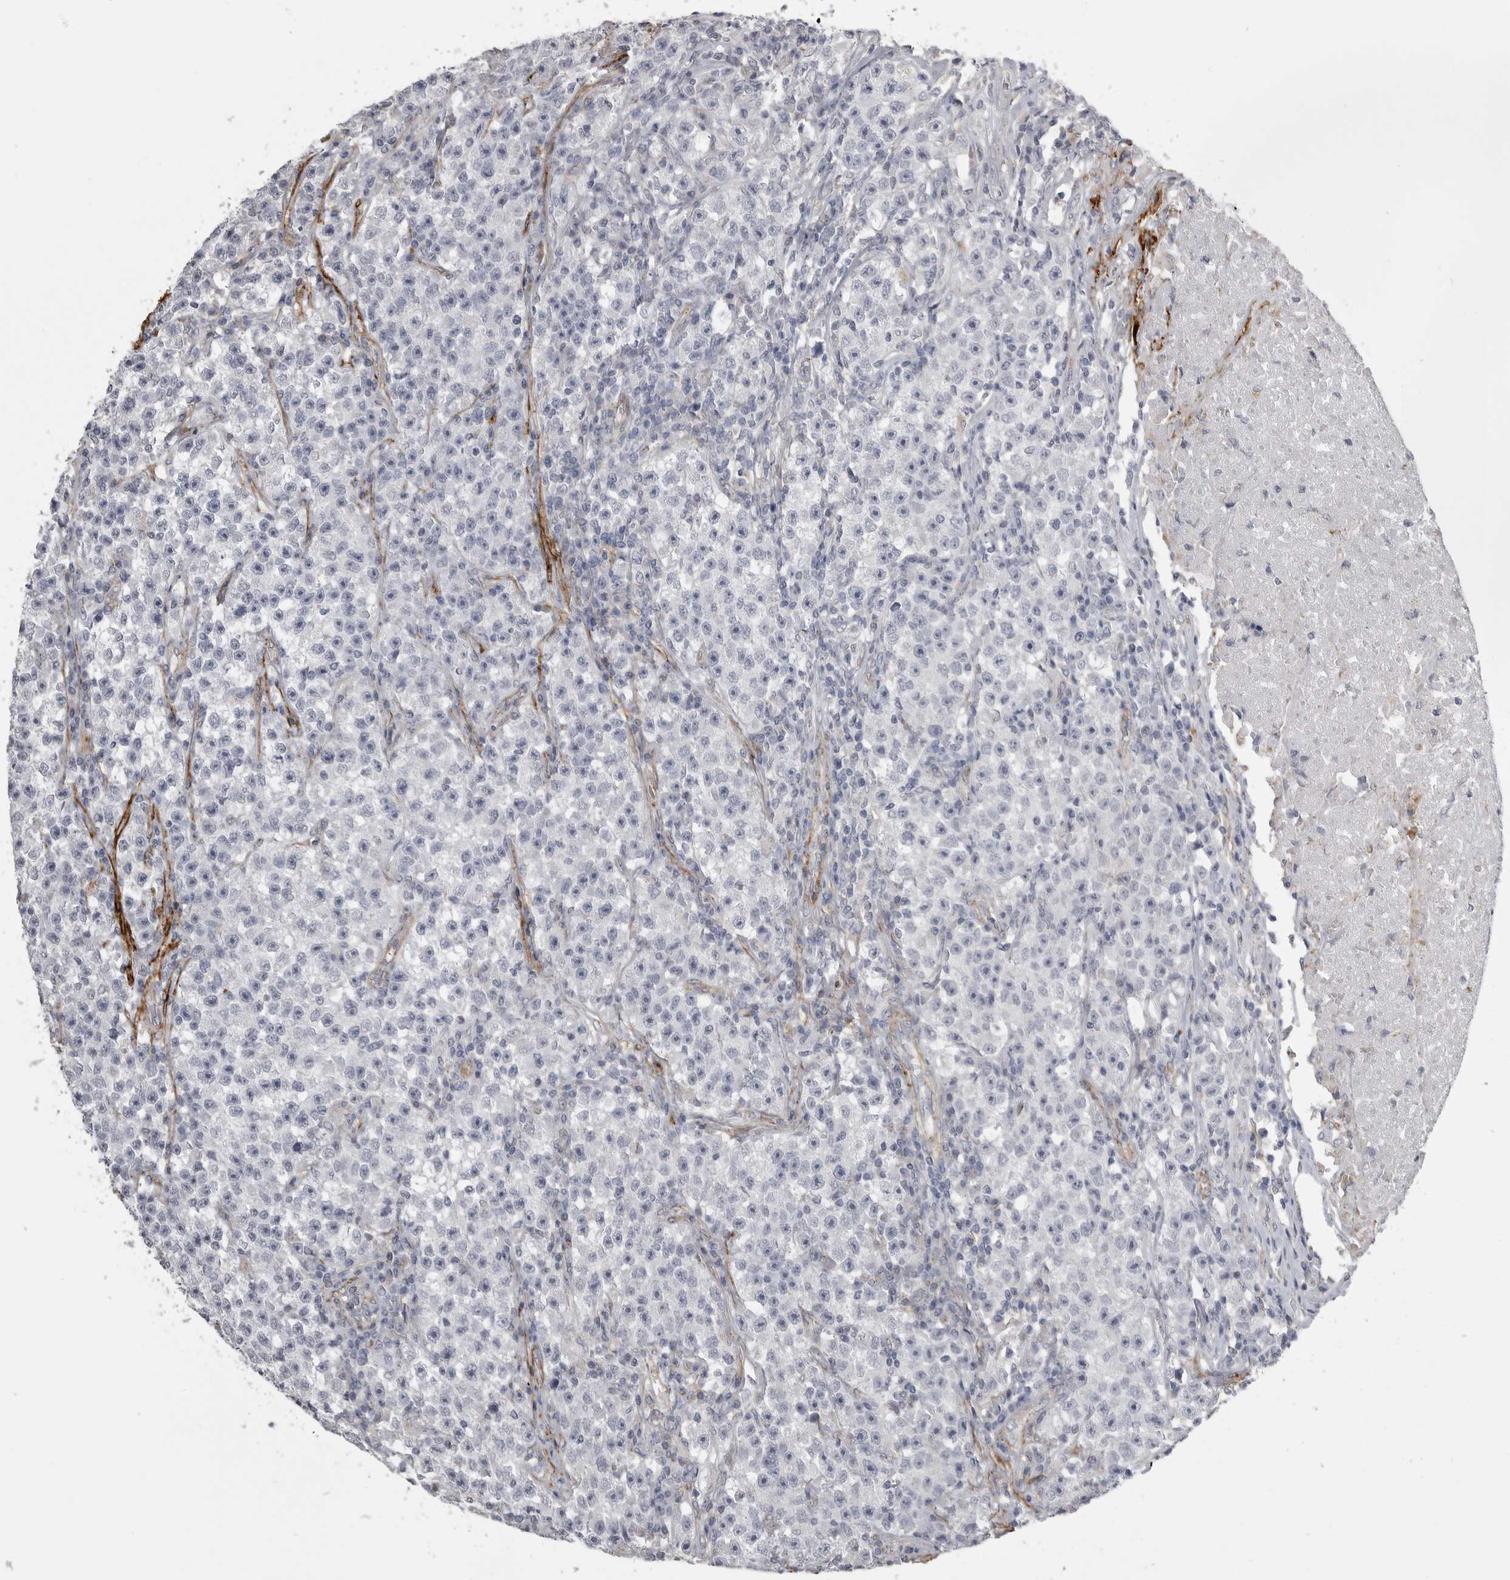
{"staining": {"intensity": "negative", "quantity": "none", "location": "none"}, "tissue": "testis cancer", "cell_type": "Tumor cells", "image_type": "cancer", "snomed": [{"axis": "morphology", "description": "Seminoma, NOS"}, {"axis": "topography", "description": "Testis"}], "caption": "Tumor cells are negative for brown protein staining in seminoma (testis).", "gene": "AOC3", "patient": {"sex": "male", "age": 22}}